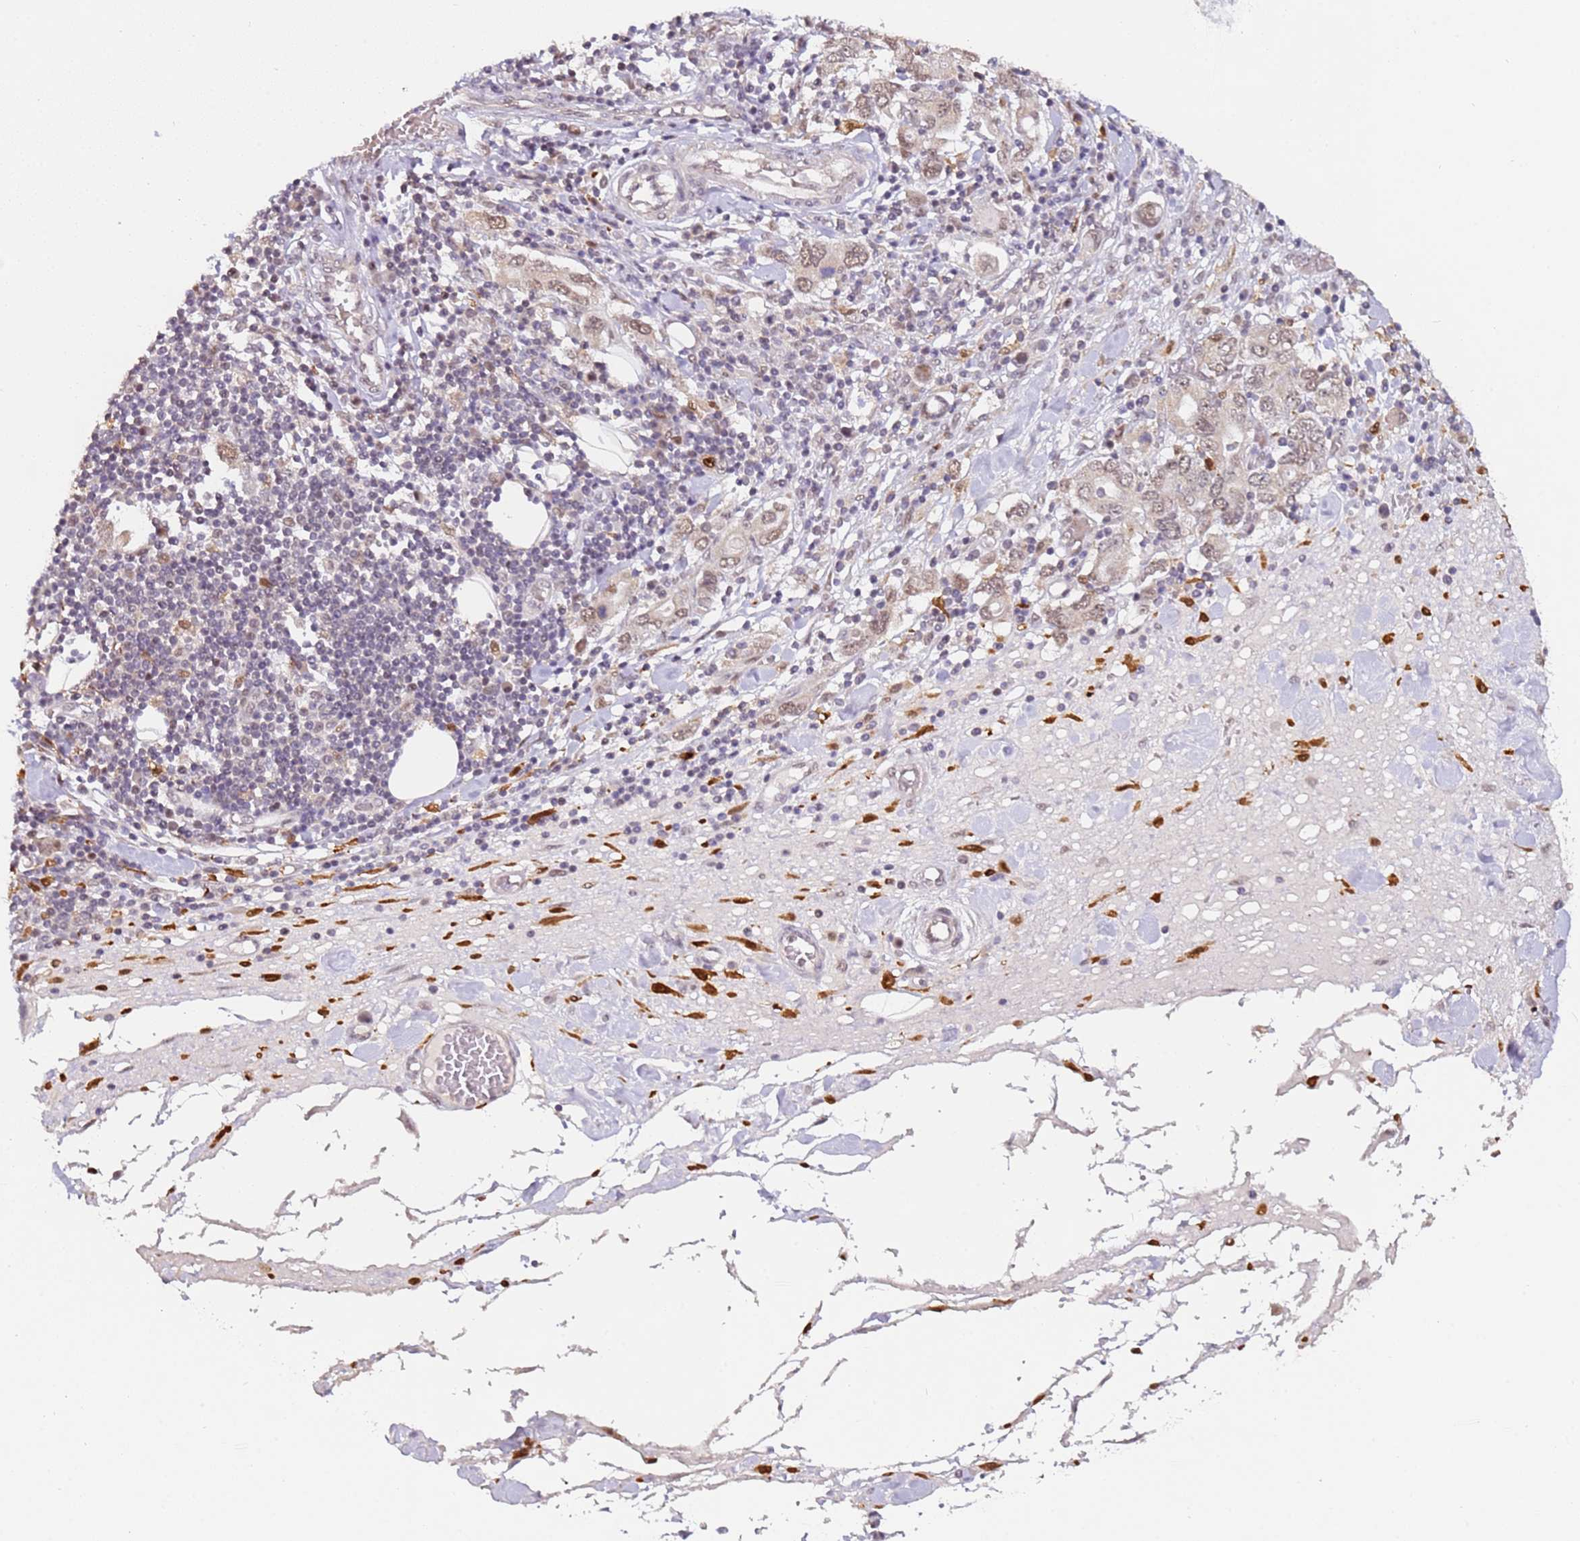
{"staining": {"intensity": "weak", "quantity": ">75%", "location": "nuclear"}, "tissue": "stomach cancer", "cell_type": "Tumor cells", "image_type": "cancer", "snomed": [{"axis": "morphology", "description": "Adenocarcinoma, NOS"}, {"axis": "topography", "description": "Stomach, upper"}, {"axis": "topography", "description": "Stomach"}], "caption": "Stomach cancer (adenocarcinoma) stained for a protein demonstrates weak nuclear positivity in tumor cells. (Brightfield microscopy of DAB IHC at high magnification).", "gene": "LGALSL", "patient": {"sex": "male", "age": 62}}